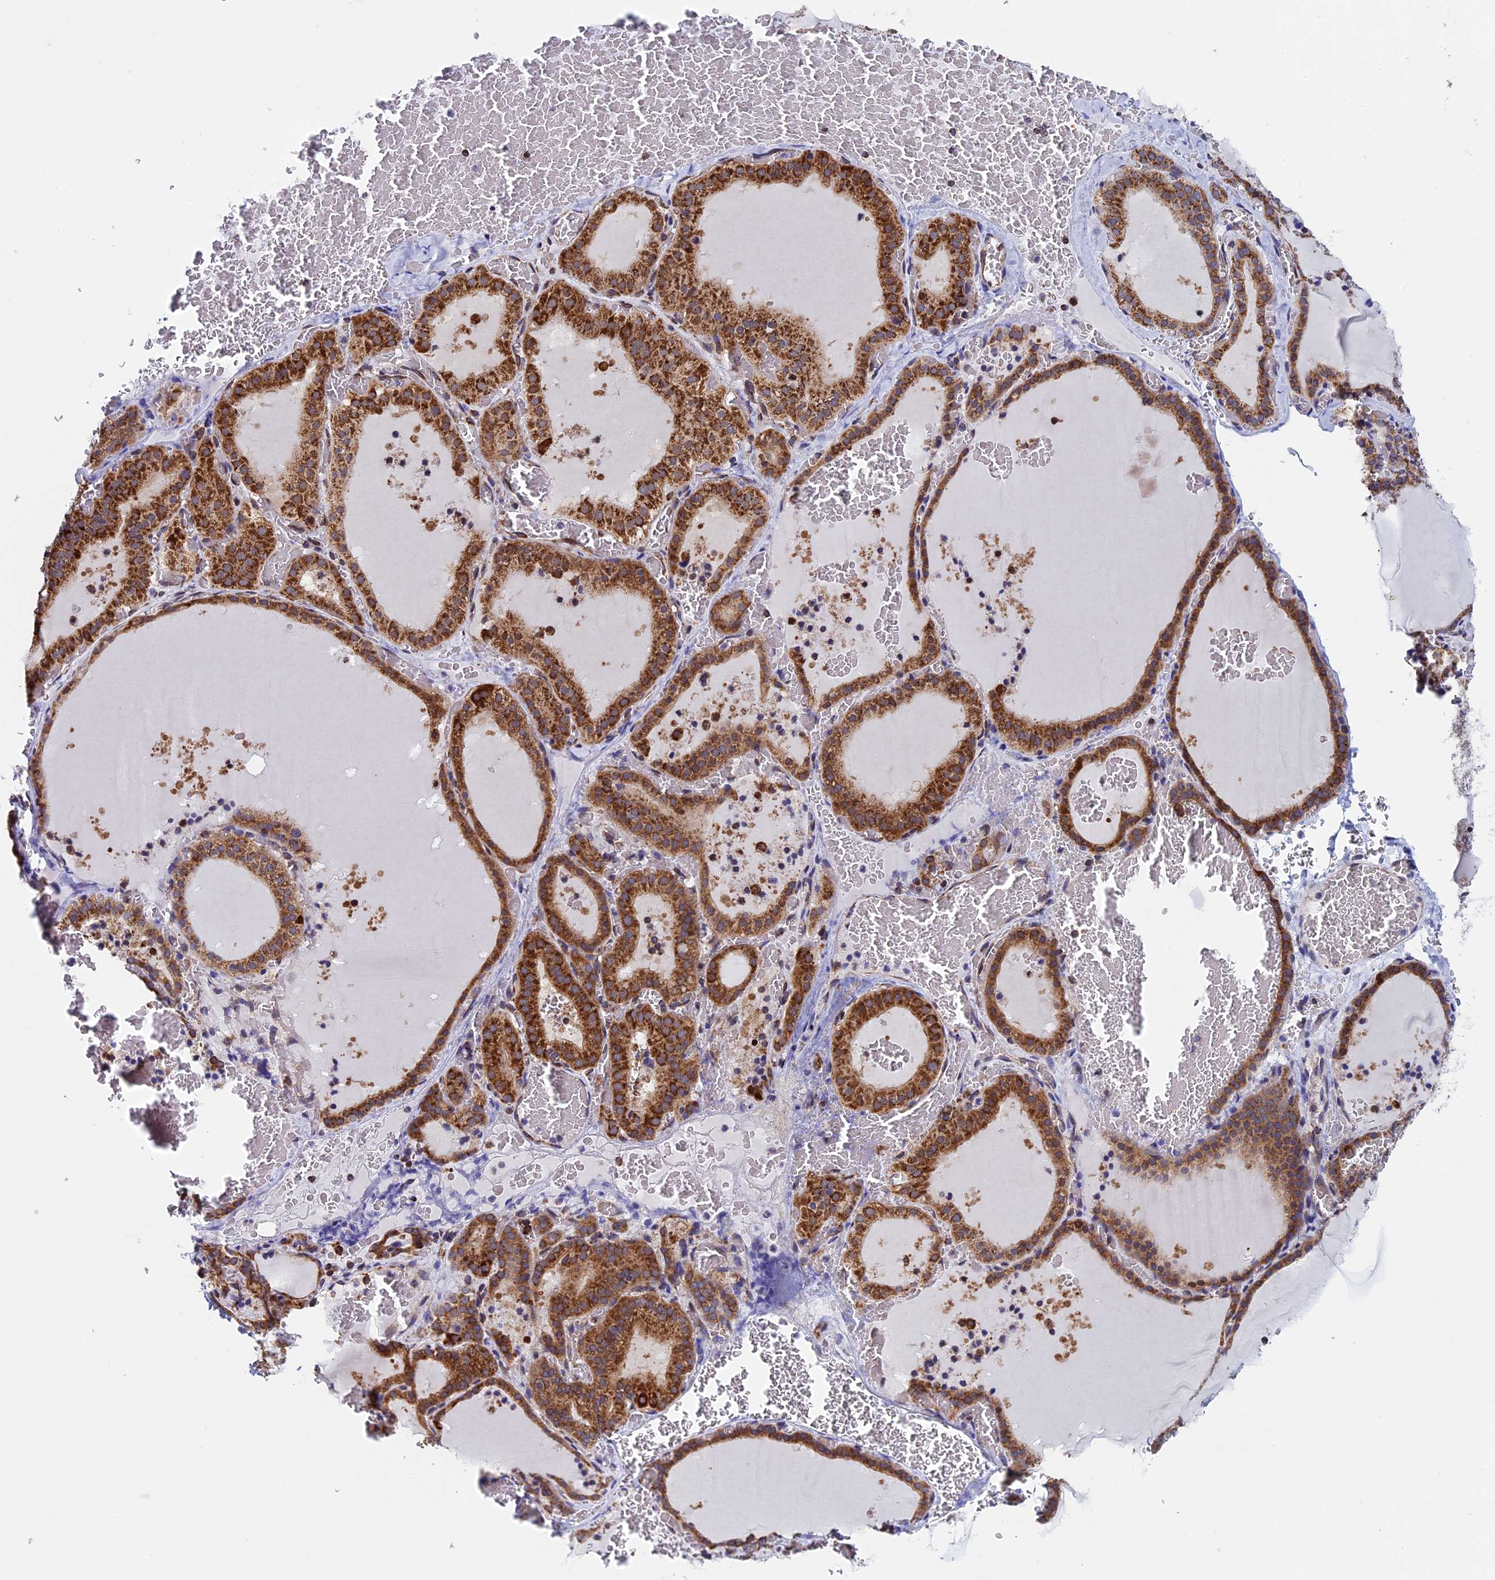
{"staining": {"intensity": "strong", "quantity": ">75%", "location": "cytoplasmic/membranous"}, "tissue": "thyroid gland", "cell_type": "Glandular cells", "image_type": "normal", "snomed": [{"axis": "morphology", "description": "Normal tissue, NOS"}, {"axis": "topography", "description": "Thyroid gland"}], "caption": "Immunohistochemical staining of normal thyroid gland exhibits >75% levels of strong cytoplasmic/membranous protein expression in approximately >75% of glandular cells. (DAB = brown stain, brightfield microscopy at high magnification).", "gene": "SLC9A5", "patient": {"sex": "female", "age": 39}}